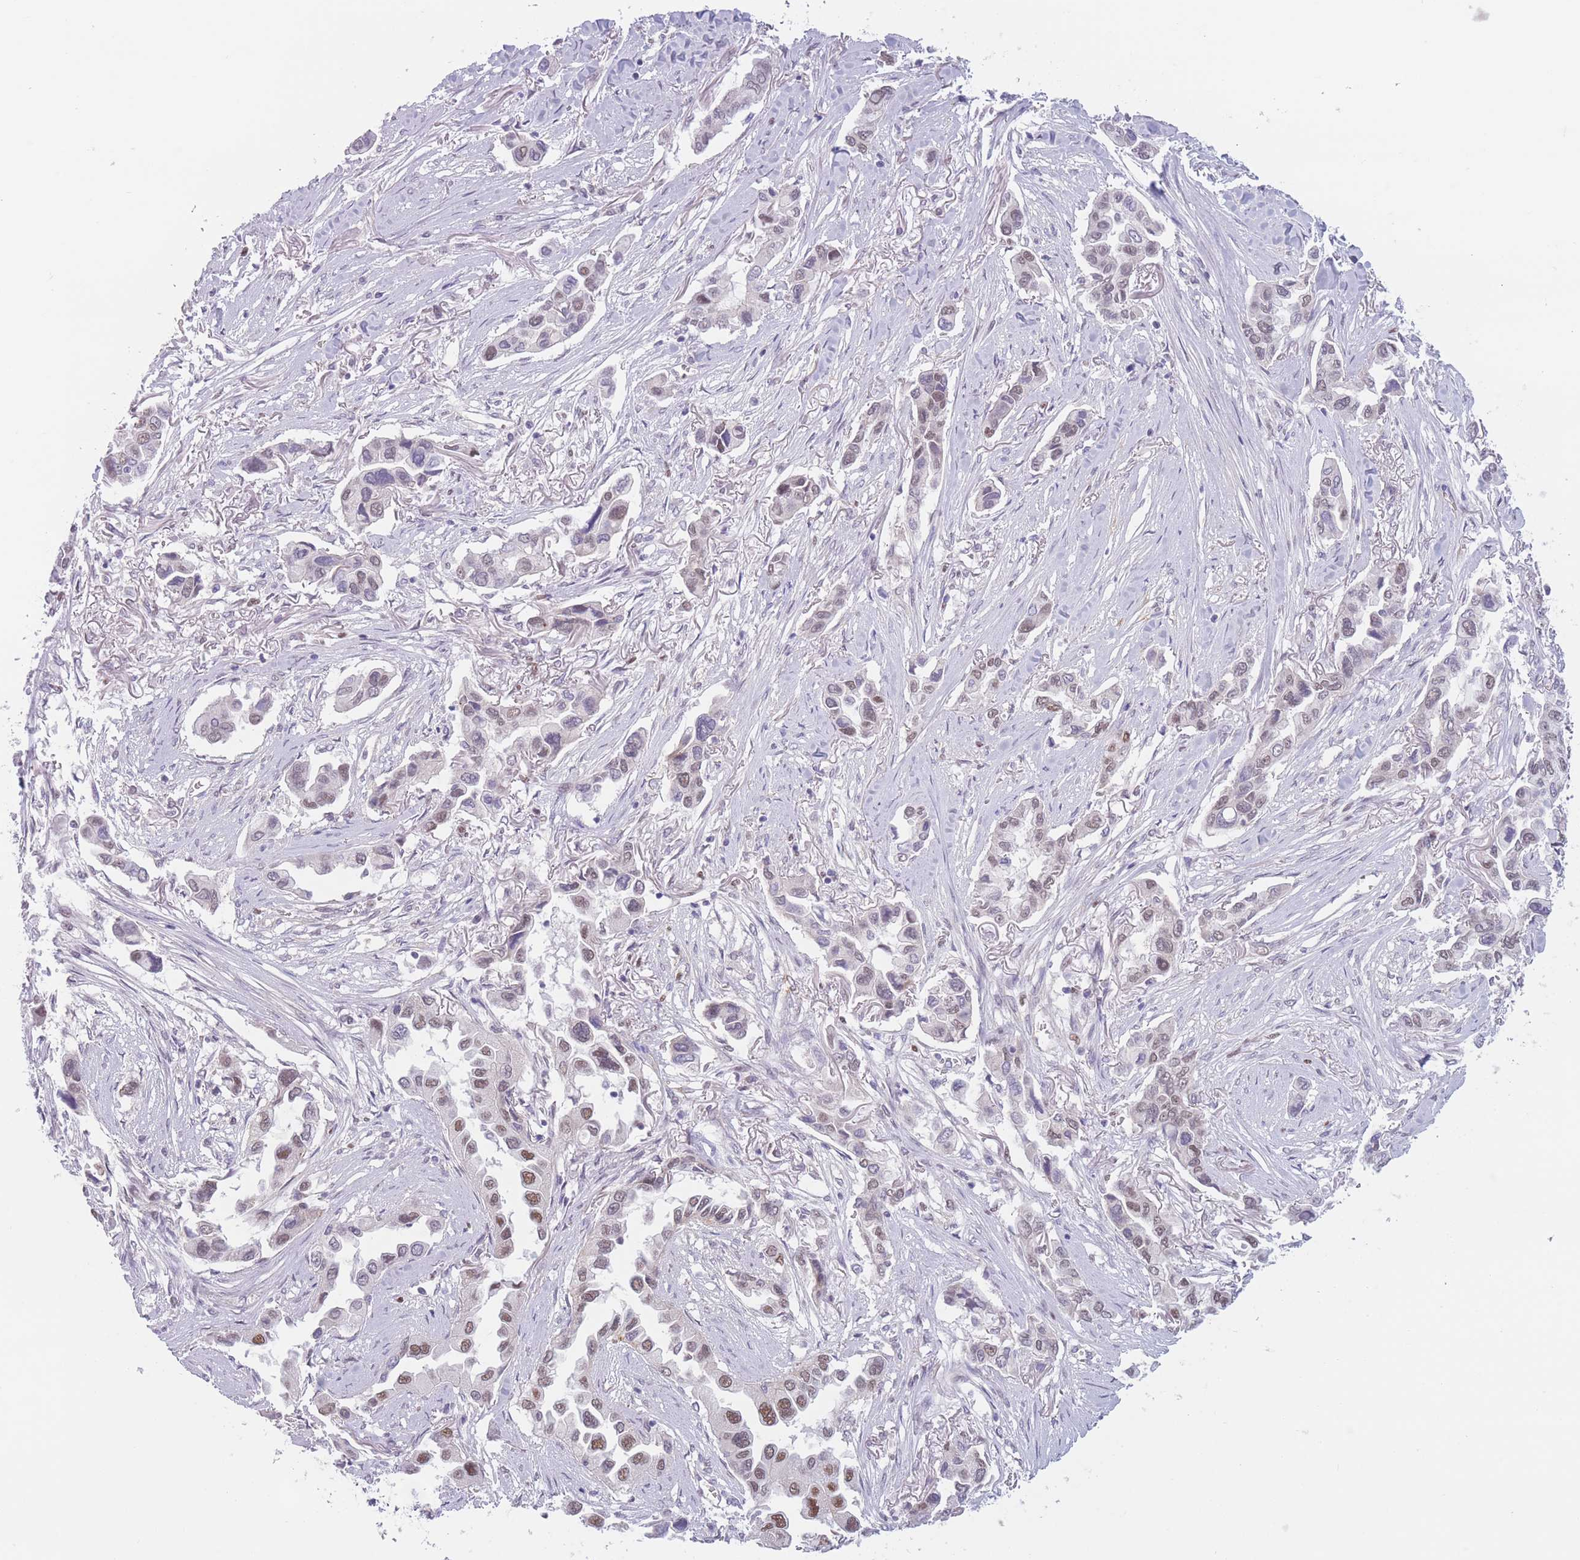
{"staining": {"intensity": "moderate", "quantity": "<25%", "location": "nuclear"}, "tissue": "lung cancer", "cell_type": "Tumor cells", "image_type": "cancer", "snomed": [{"axis": "morphology", "description": "Adenocarcinoma, NOS"}, {"axis": "topography", "description": "Lung"}], "caption": "A low amount of moderate nuclear expression is appreciated in about <25% of tumor cells in lung cancer tissue.", "gene": "ZNF439", "patient": {"sex": "female", "age": 76}}